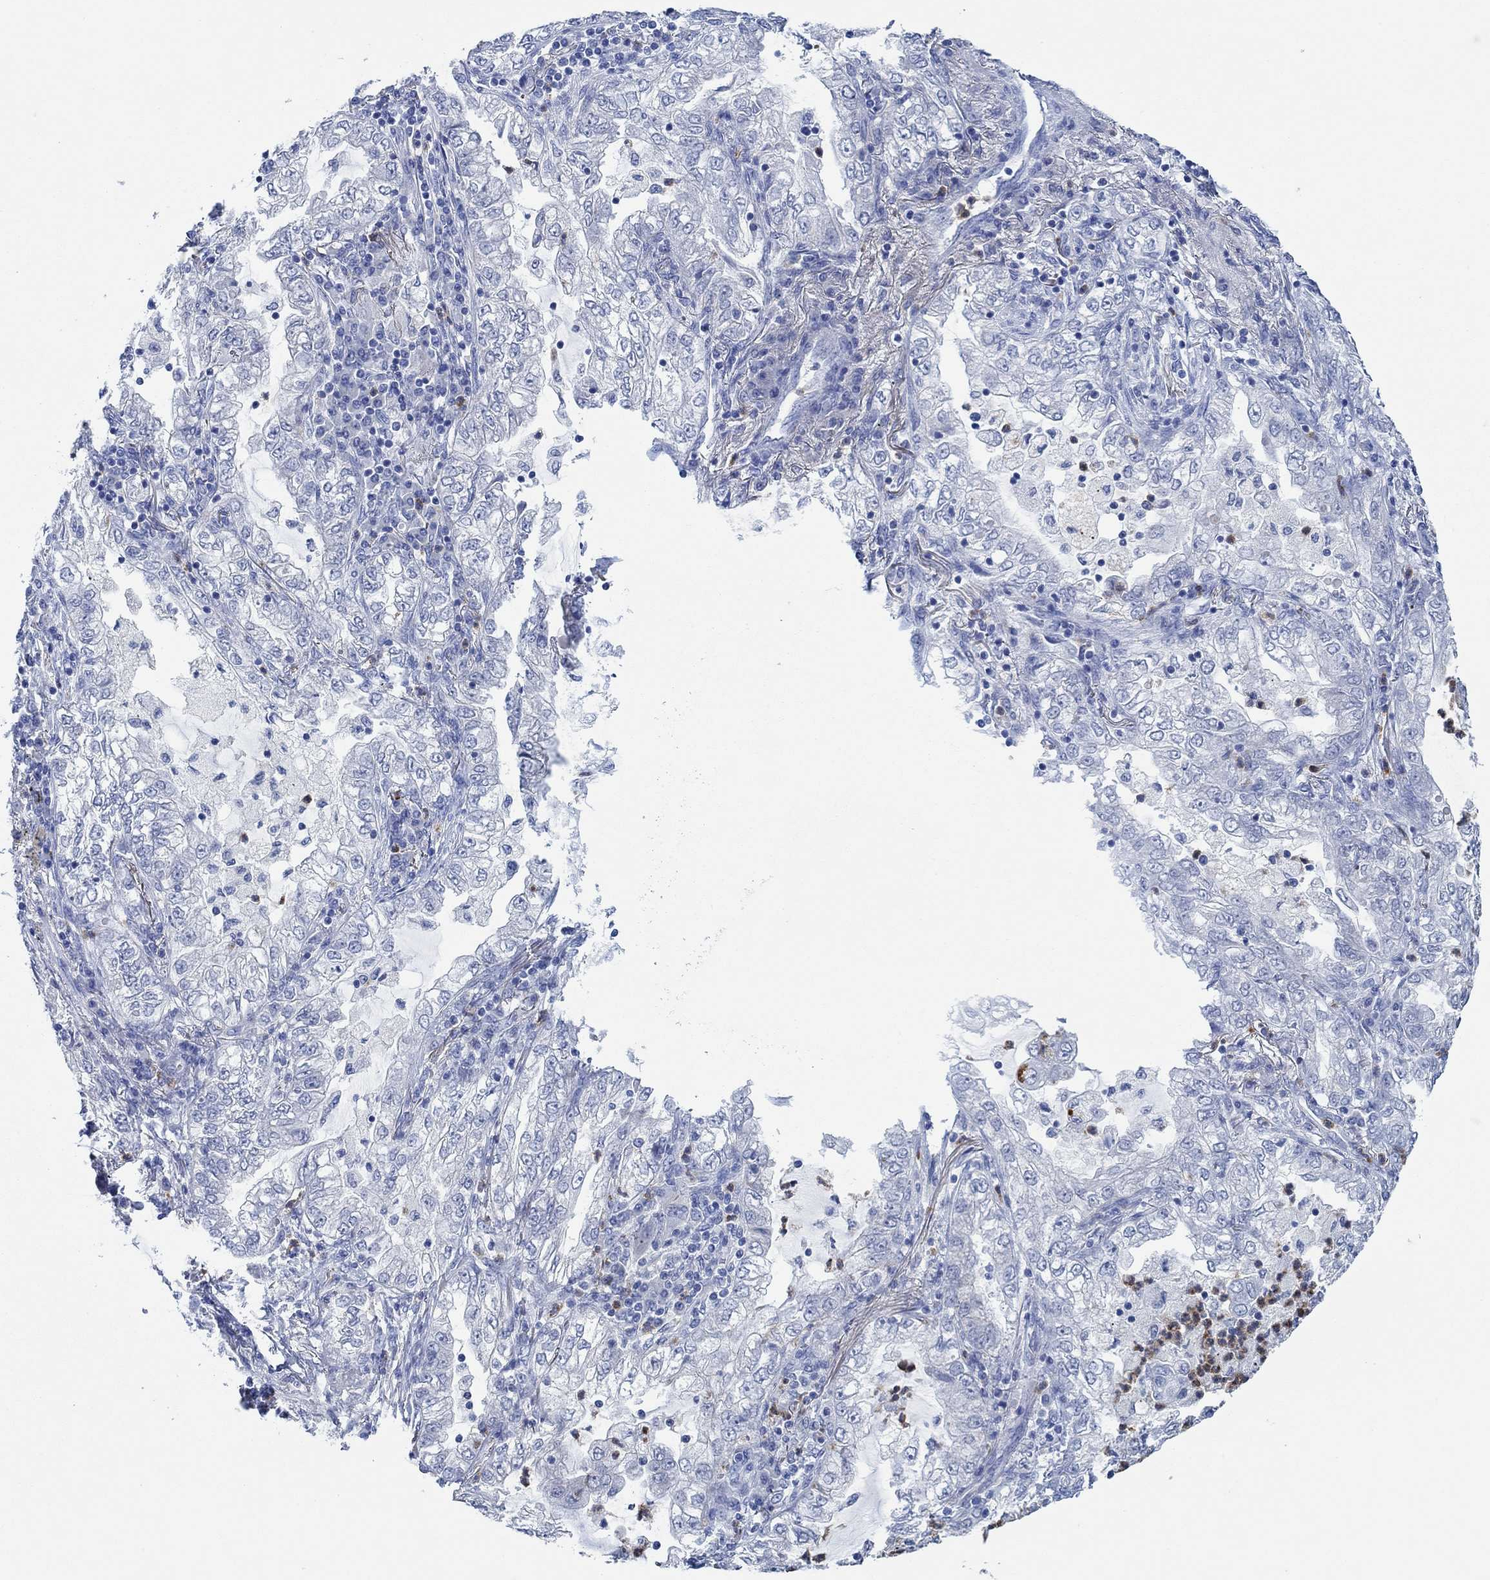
{"staining": {"intensity": "negative", "quantity": "none", "location": "none"}, "tissue": "lung cancer", "cell_type": "Tumor cells", "image_type": "cancer", "snomed": [{"axis": "morphology", "description": "Adenocarcinoma, NOS"}, {"axis": "topography", "description": "Lung"}], "caption": "High magnification brightfield microscopy of lung cancer stained with DAB (3,3'-diaminobenzidine) (brown) and counterstained with hematoxylin (blue): tumor cells show no significant expression.", "gene": "ZNF671", "patient": {"sex": "female", "age": 73}}